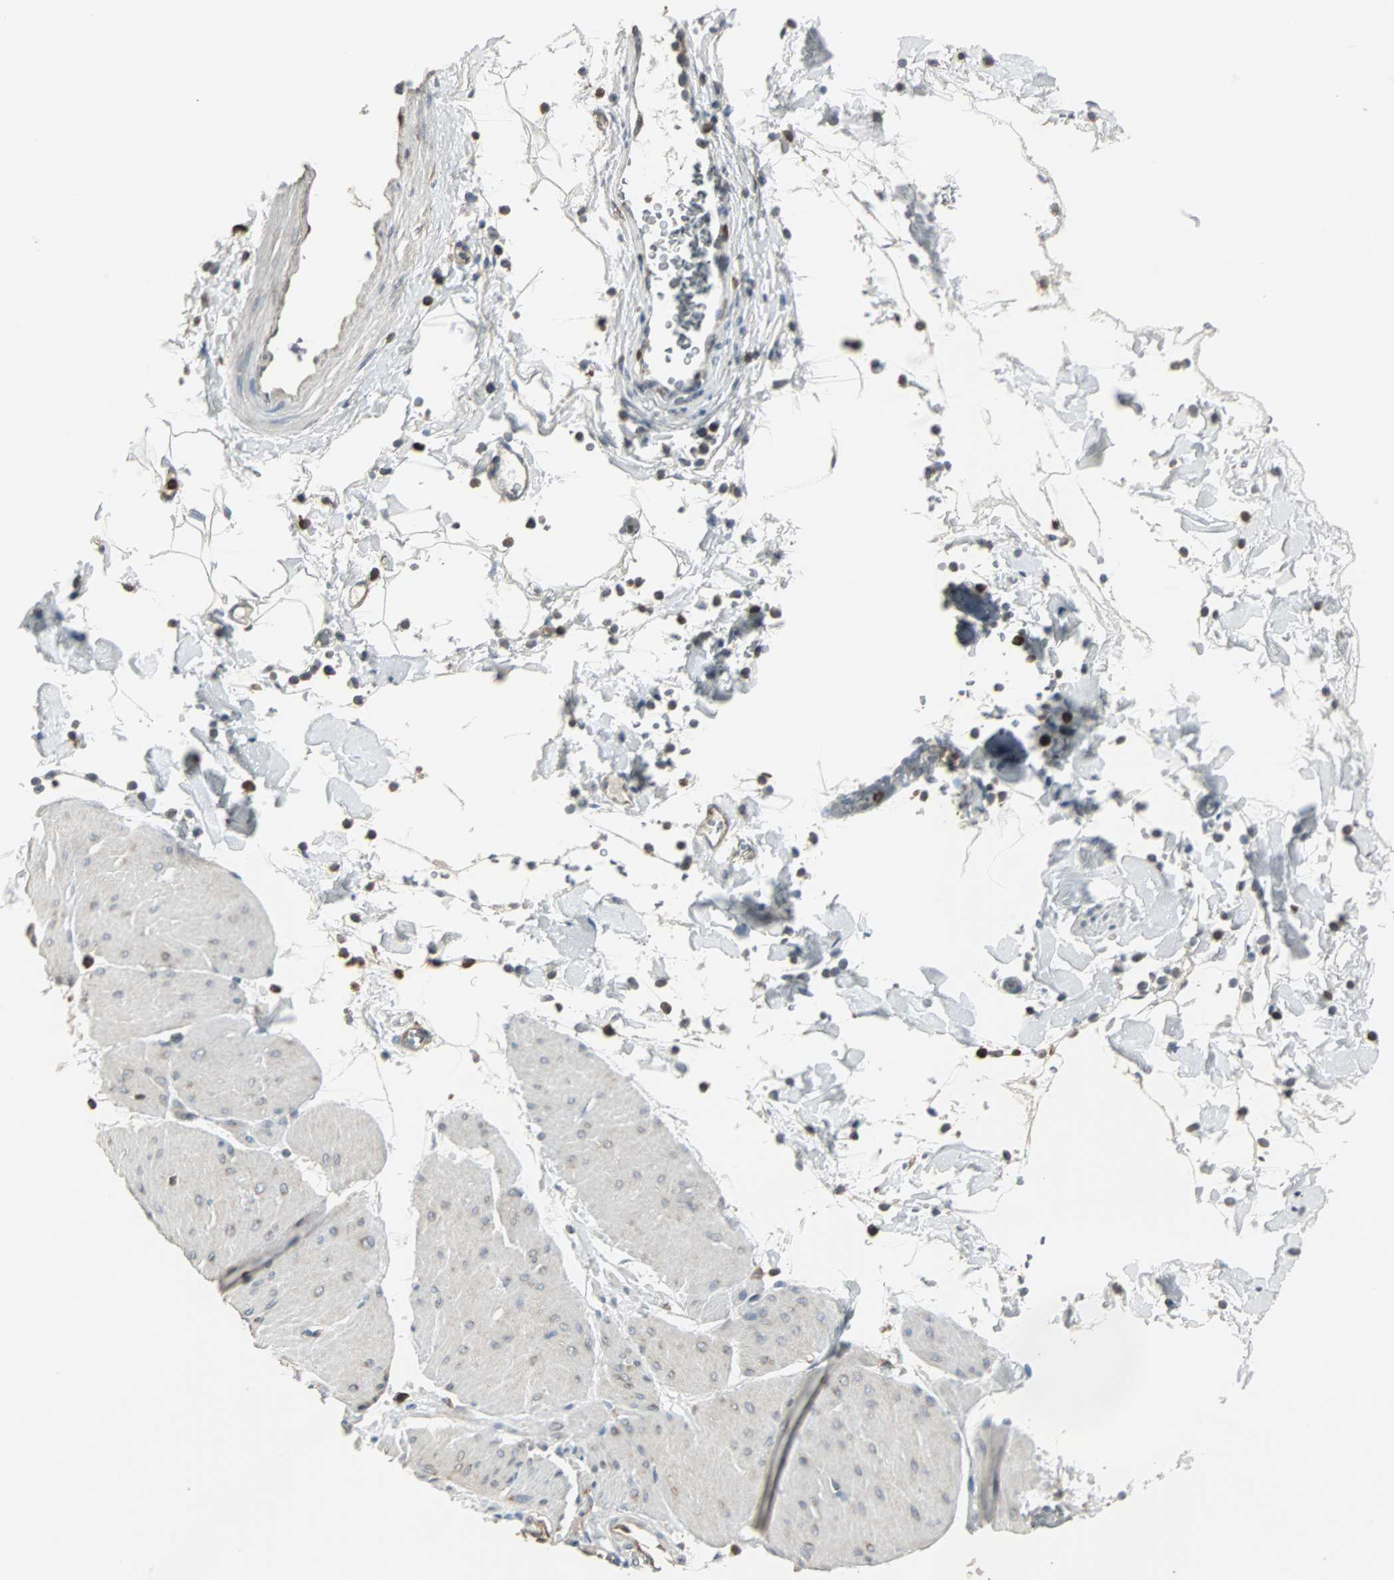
{"staining": {"intensity": "weak", "quantity": ">75%", "location": "cytoplasmic/membranous"}, "tissue": "smooth muscle", "cell_type": "Smooth muscle cells", "image_type": "normal", "snomed": [{"axis": "morphology", "description": "Normal tissue, NOS"}, {"axis": "topography", "description": "Smooth muscle"}, {"axis": "topography", "description": "Colon"}], "caption": "Weak cytoplasmic/membranous staining for a protein is appreciated in about >75% of smooth muscle cells of normal smooth muscle using IHC.", "gene": "LRRFIP1", "patient": {"sex": "male", "age": 67}}